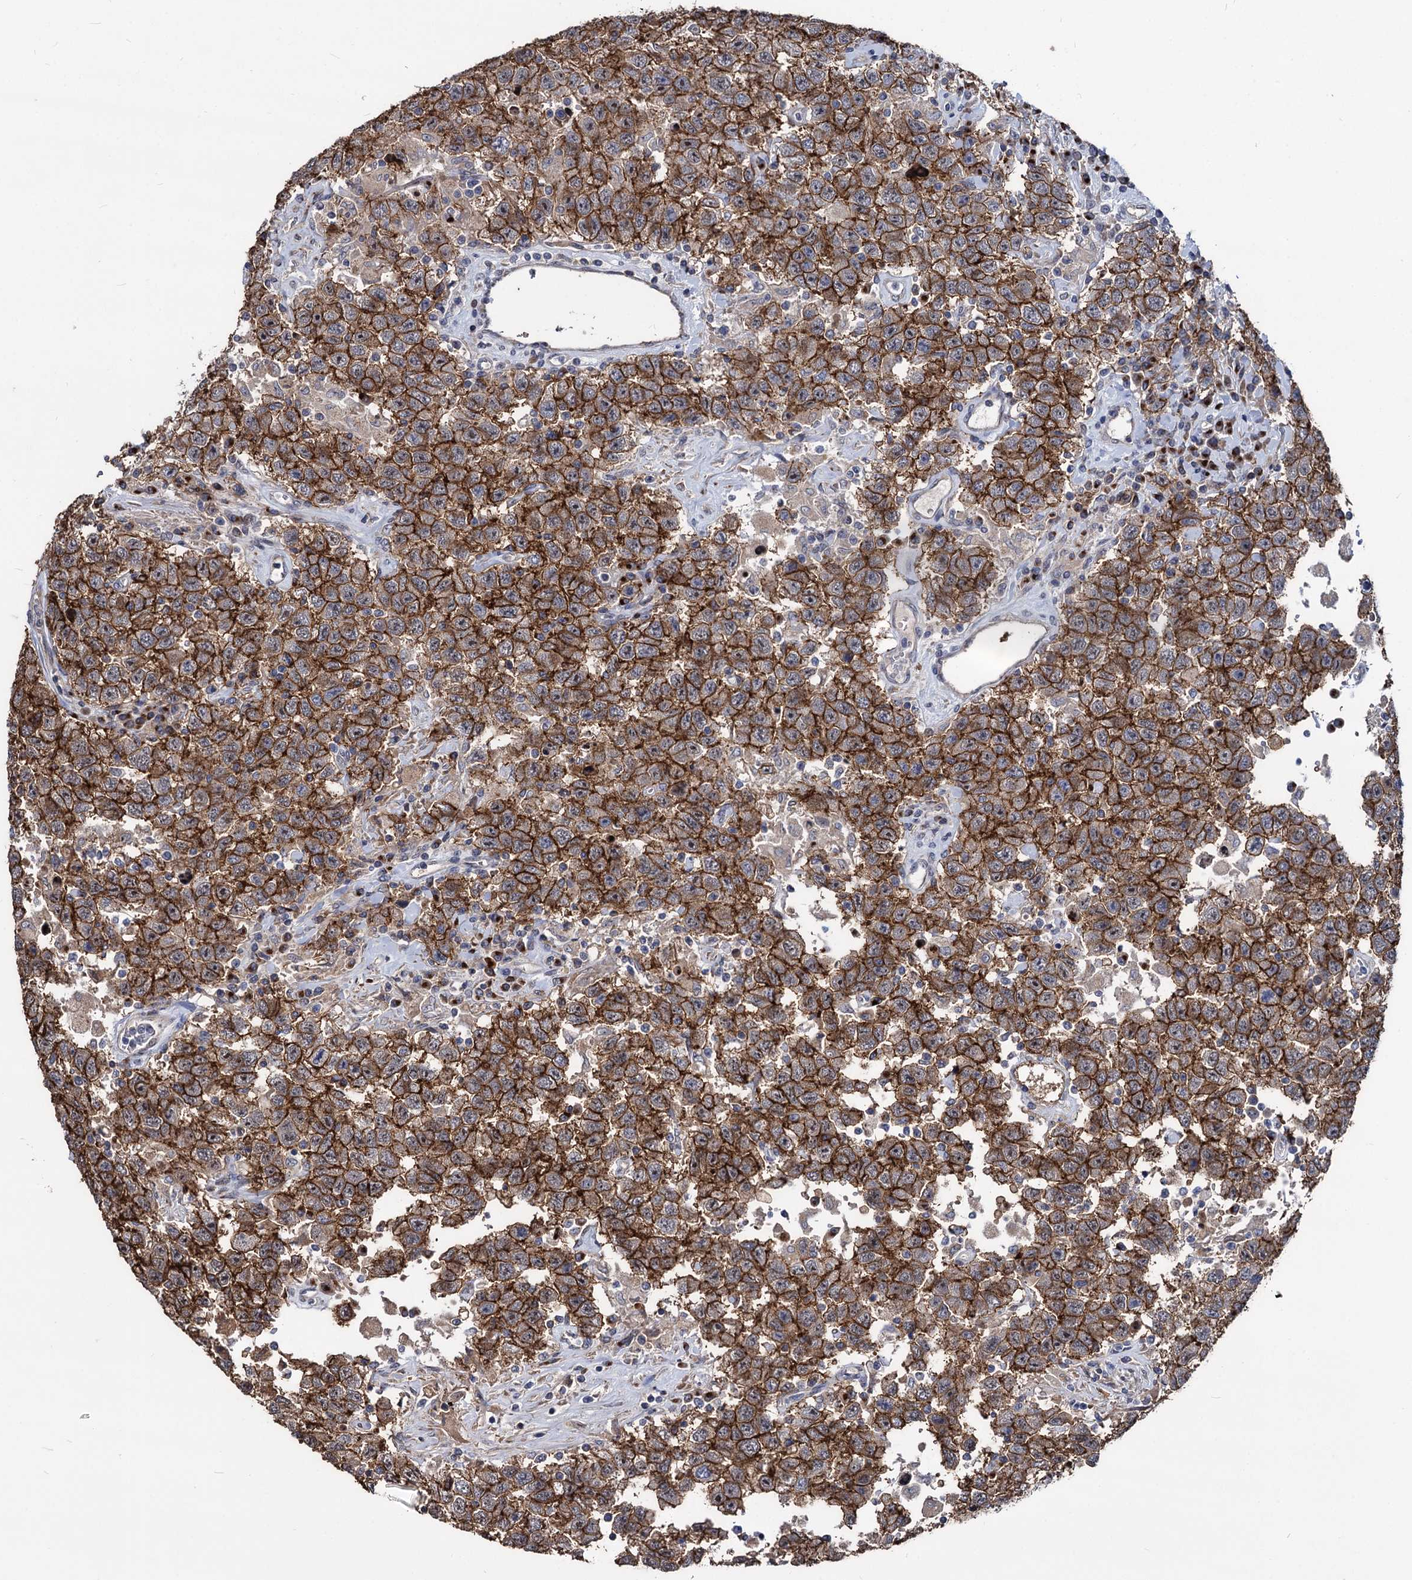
{"staining": {"intensity": "strong", "quantity": ">75%", "location": "cytoplasmic/membranous"}, "tissue": "testis cancer", "cell_type": "Tumor cells", "image_type": "cancer", "snomed": [{"axis": "morphology", "description": "Seminoma, NOS"}, {"axis": "topography", "description": "Testis"}], "caption": "IHC image of testis seminoma stained for a protein (brown), which reveals high levels of strong cytoplasmic/membranous expression in approximately >75% of tumor cells.", "gene": "SMAGP", "patient": {"sex": "male", "age": 41}}